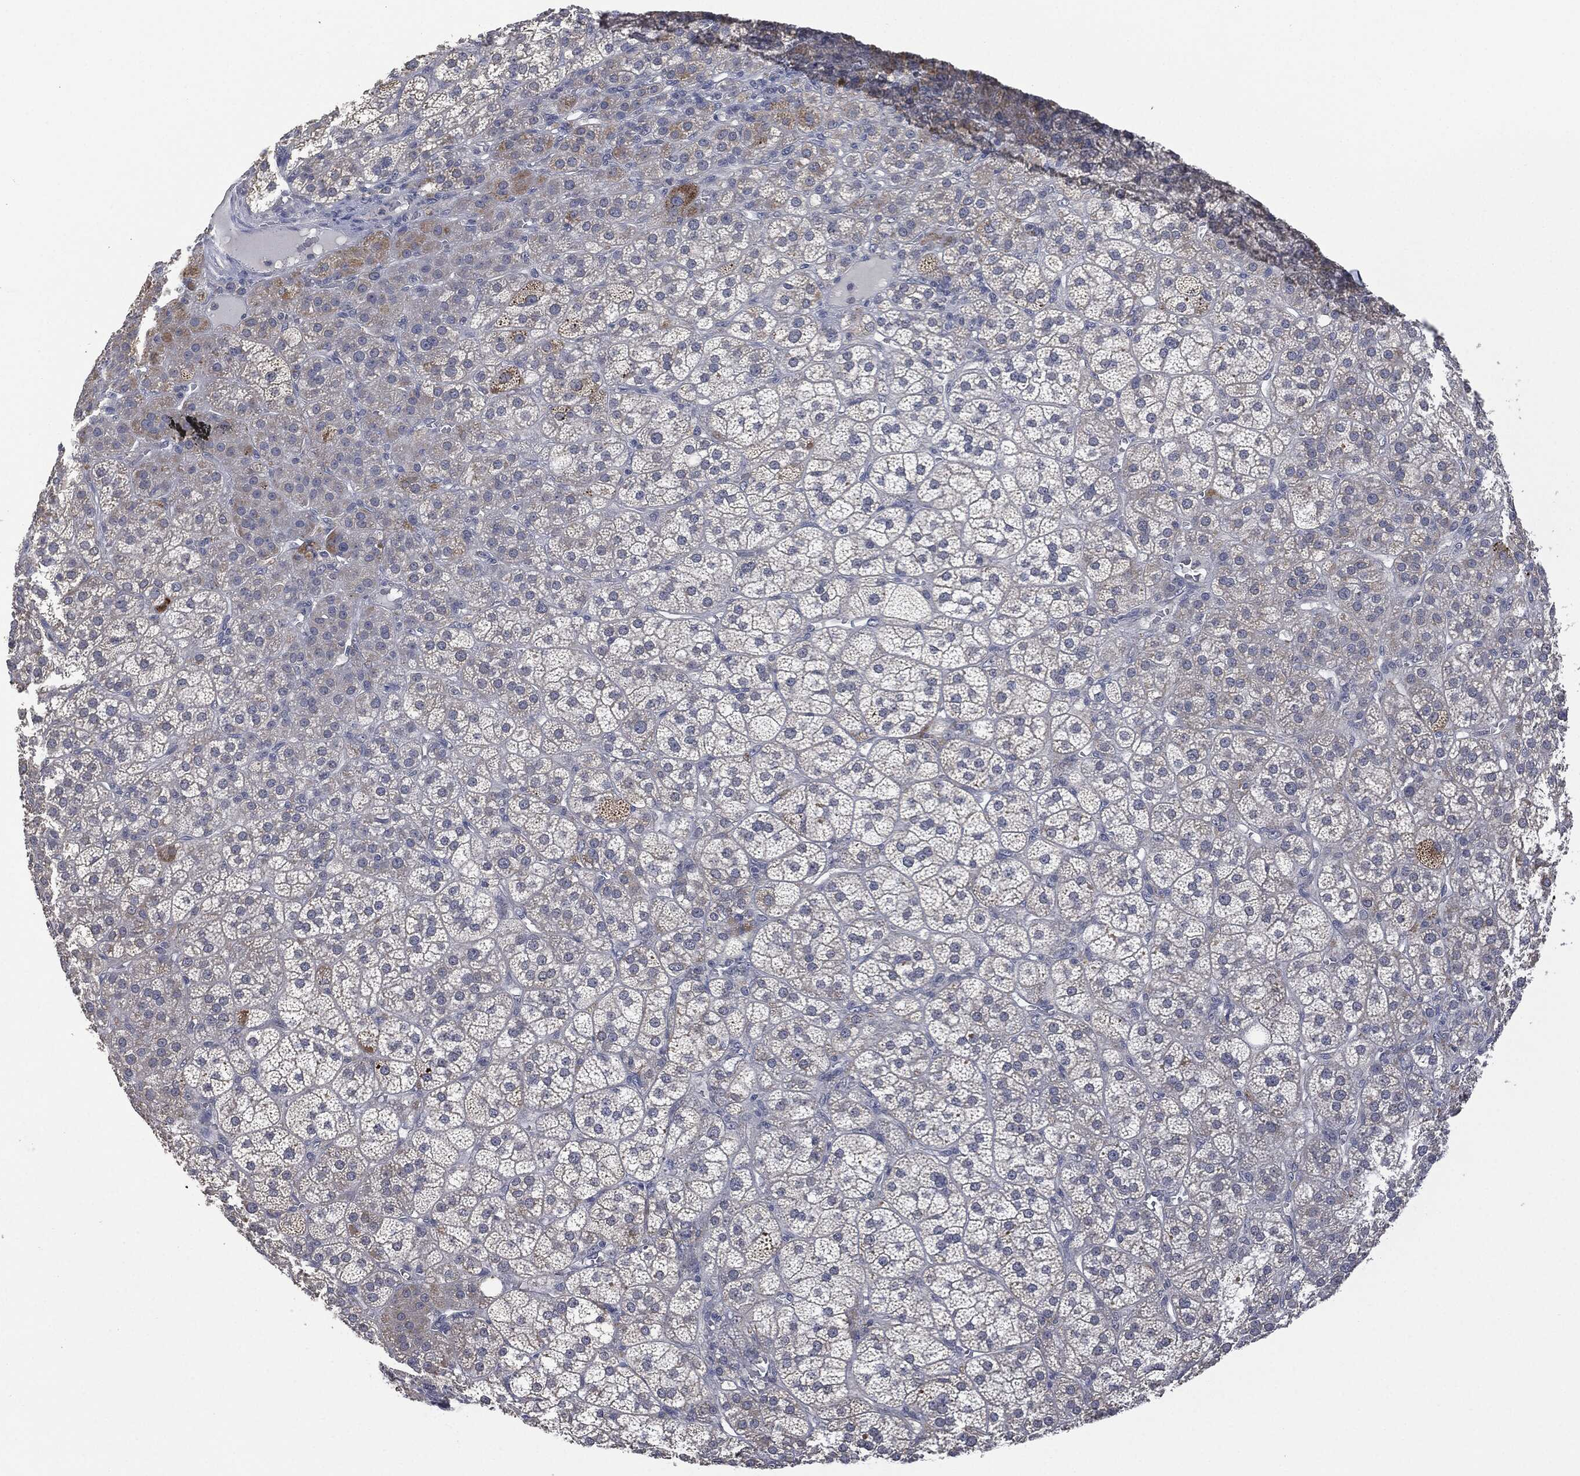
{"staining": {"intensity": "moderate", "quantity": "<25%", "location": "cytoplasmic/membranous"}, "tissue": "adrenal gland", "cell_type": "Glandular cells", "image_type": "normal", "snomed": [{"axis": "morphology", "description": "Normal tissue, NOS"}, {"axis": "topography", "description": "Adrenal gland"}], "caption": "DAB (3,3'-diaminobenzidine) immunohistochemical staining of normal adrenal gland displays moderate cytoplasmic/membranous protein staining in about <25% of glandular cells.", "gene": "IL1RN", "patient": {"sex": "female", "age": 60}}